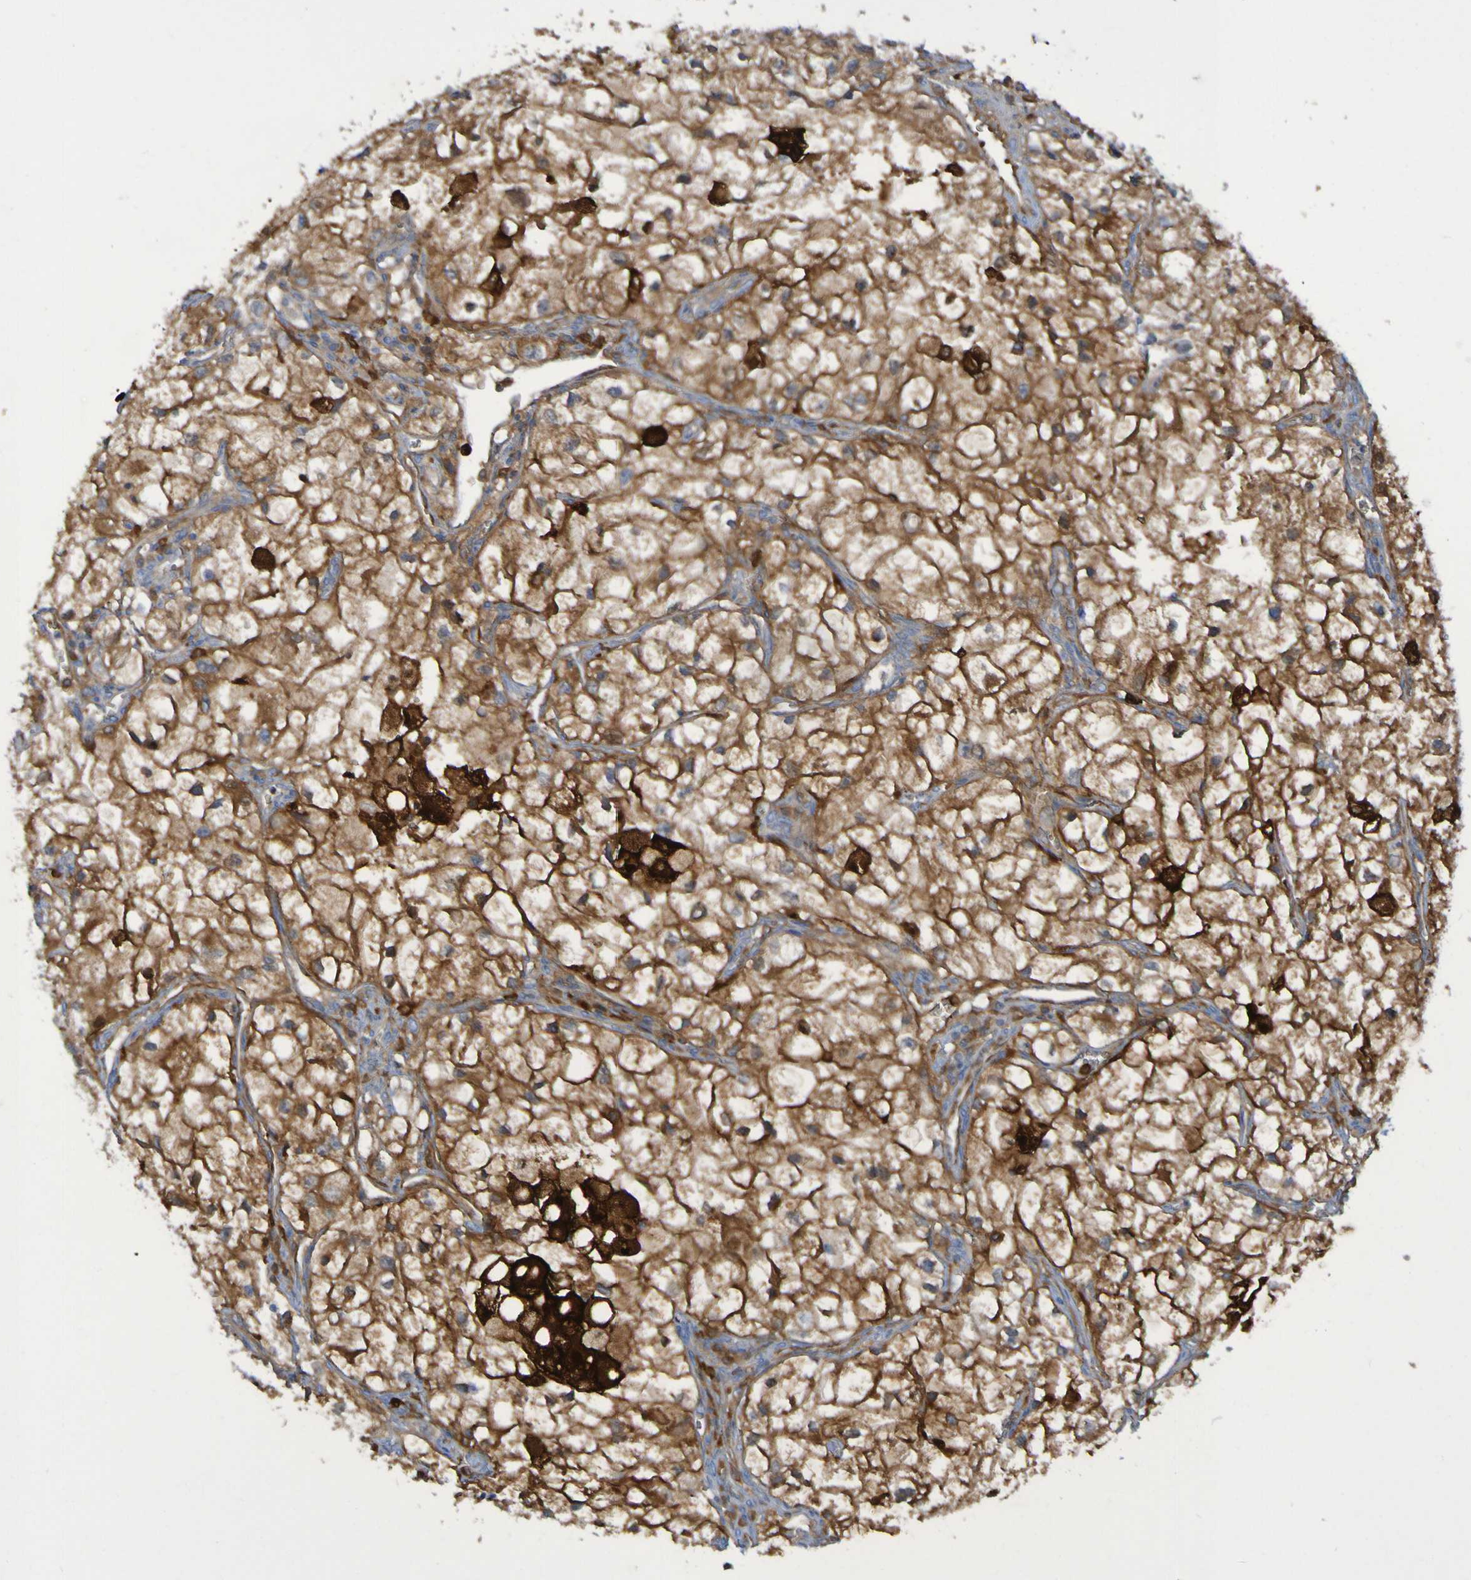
{"staining": {"intensity": "moderate", "quantity": ">75%", "location": "cytoplasmic/membranous"}, "tissue": "renal cancer", "cell_type": "Tumor cells", "image_type": "cancer", "snomed": [{"axis": "morphology", "description": "Adenocarcinoma, NOS"}, {"axis": "topography", "description": "Kidney"}], "caption": "The immunohistochemical stain shows moderate cytoplasmic/membranous staining in tumor cells of renal cancer tissue. (DAB (3,3'-diaminobenzidine) IHC, brown staining for protein, blue staining for nuclei).", "gene": "MPPE1", "patient": {"sex": "female", "age": 70}}